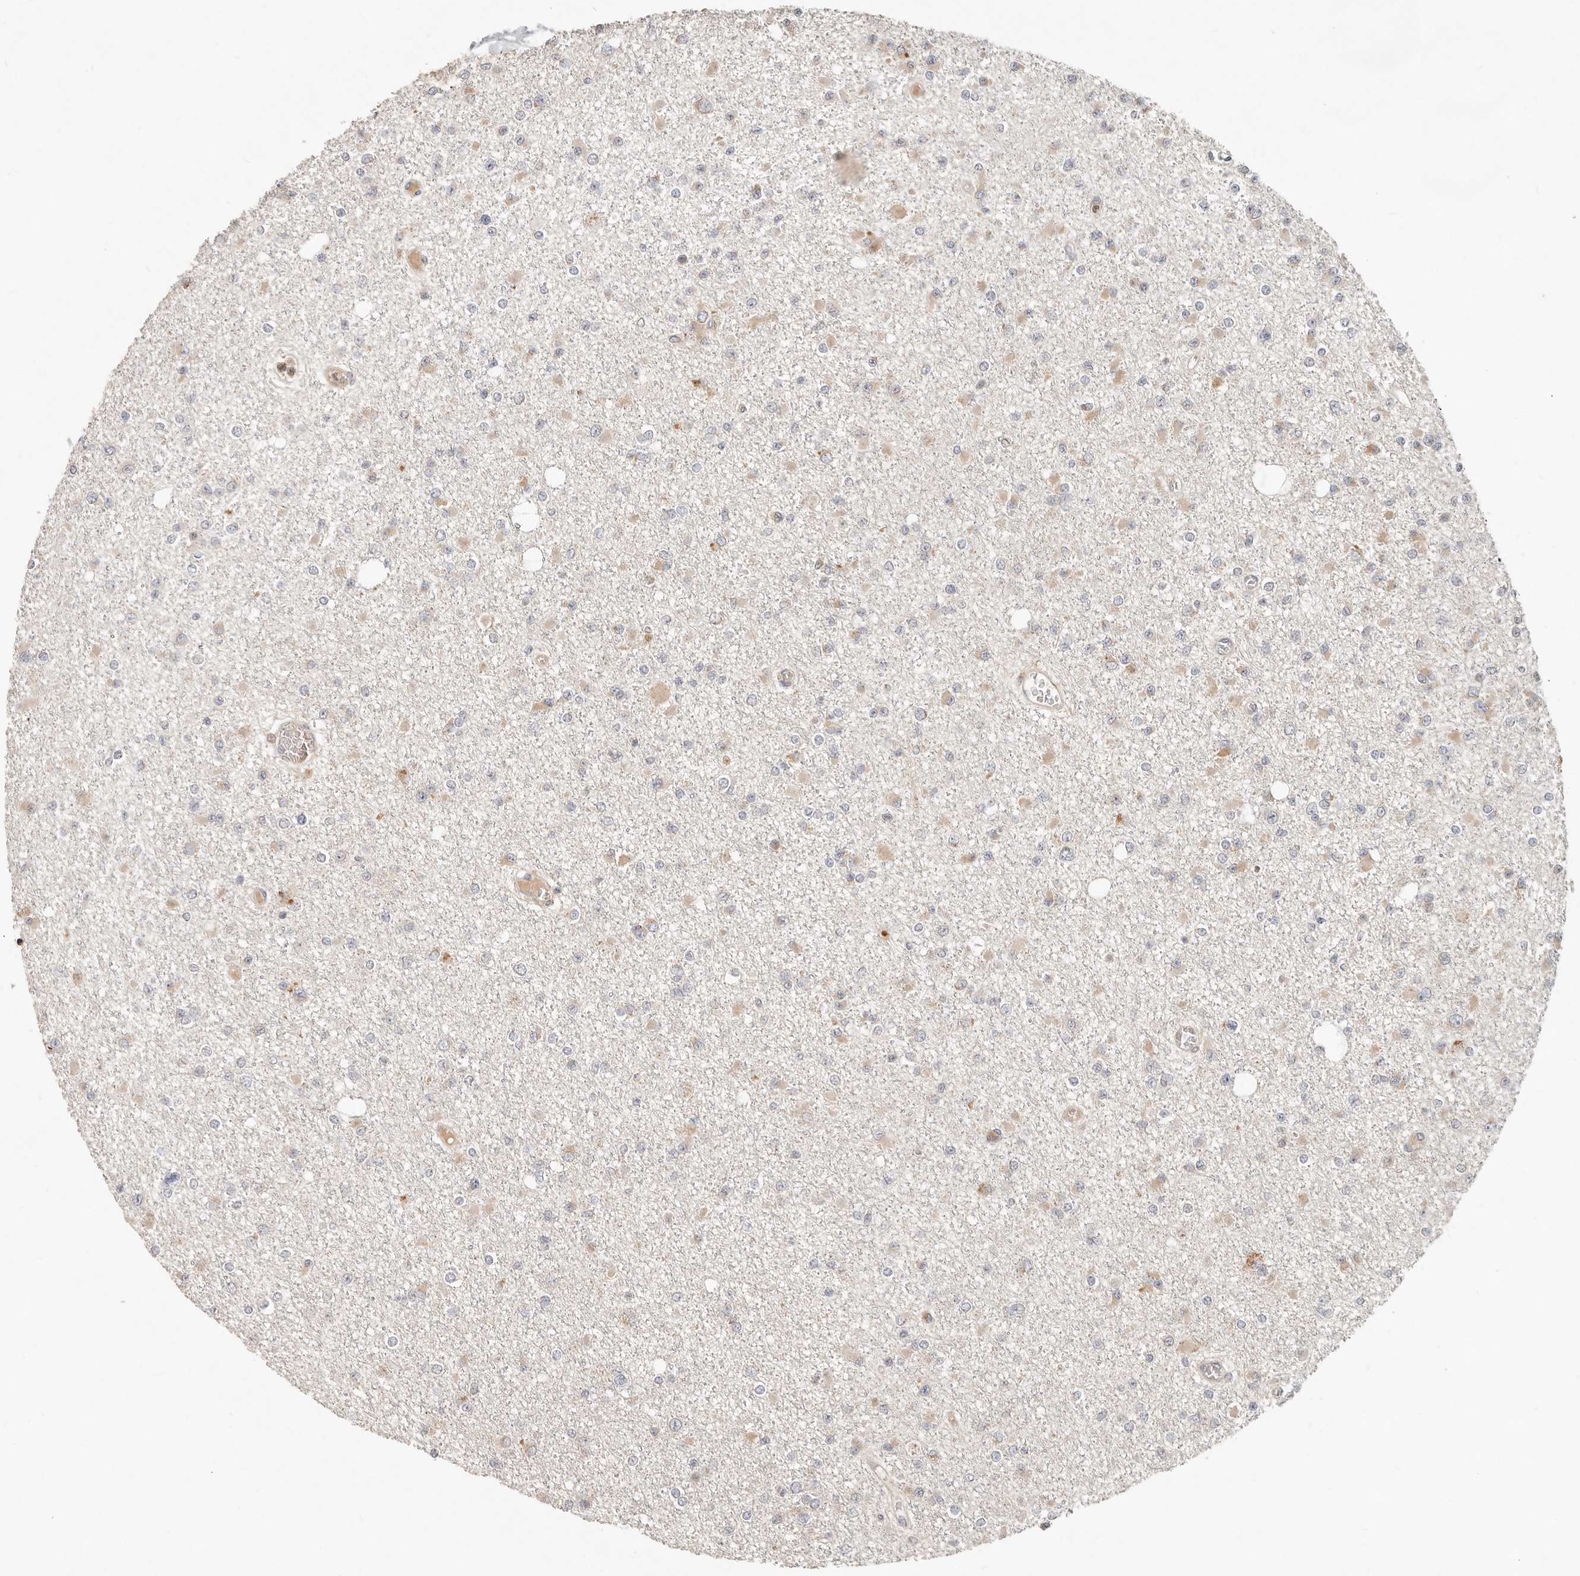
{"staining": {"intensity": "negative", "quantity": "none", "location": "none"}, "tissue": "glioma", "cell_type": "Tumor cells", "image_type": "cancer", "snomed": [{"axis": "morphology", "description": "Glioma, malignant, Low grade"}, {"axis": "topography", "description": "Brain"}], "caption": "IHC photomicrograph of malignant glioma (low-grade) stained for a protein (brown), which exhibits no staining in tumor cells.", "gene": "ARHGEF10L", "patient": {"sex": "female", "age": 22}}